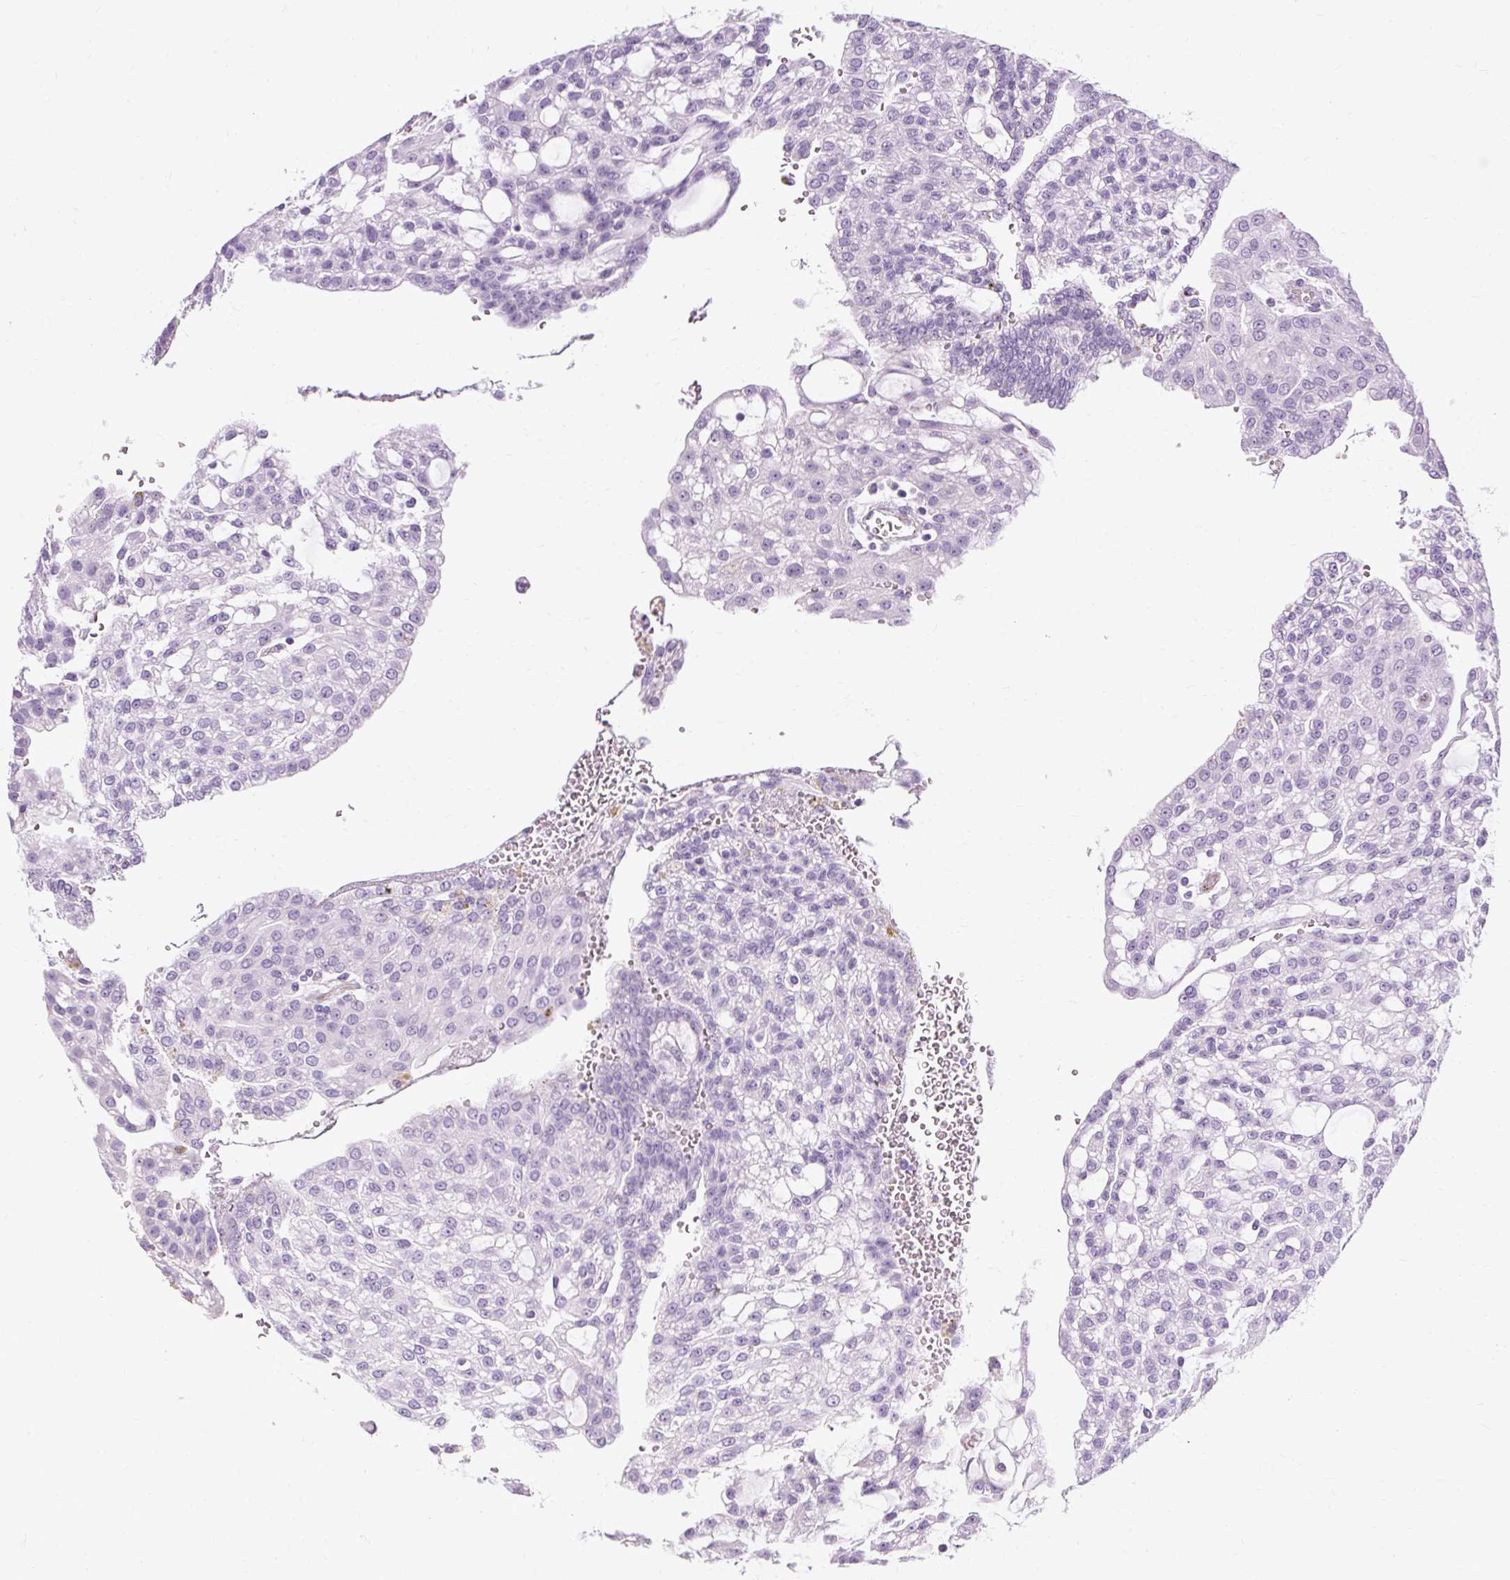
{"staining": {"intensity": "negative", "quantity": "none", "location": "none"}, "tissue": "renal cancer", "cell_type": "Tumor cells", "image_type": "cancer", "snomed": [{"axis": "morphology", "description": "Adenocarcinoma, NOS"}, {"axis": "topography", "description": "Kidney"}], "caption": "DAB immunohistochemical staining of renal adenocarcinoma exhibits no significant positivity in tumor cells.", "gene": "B3GNT4", "patient": {"sex": "male", "age": 63}}